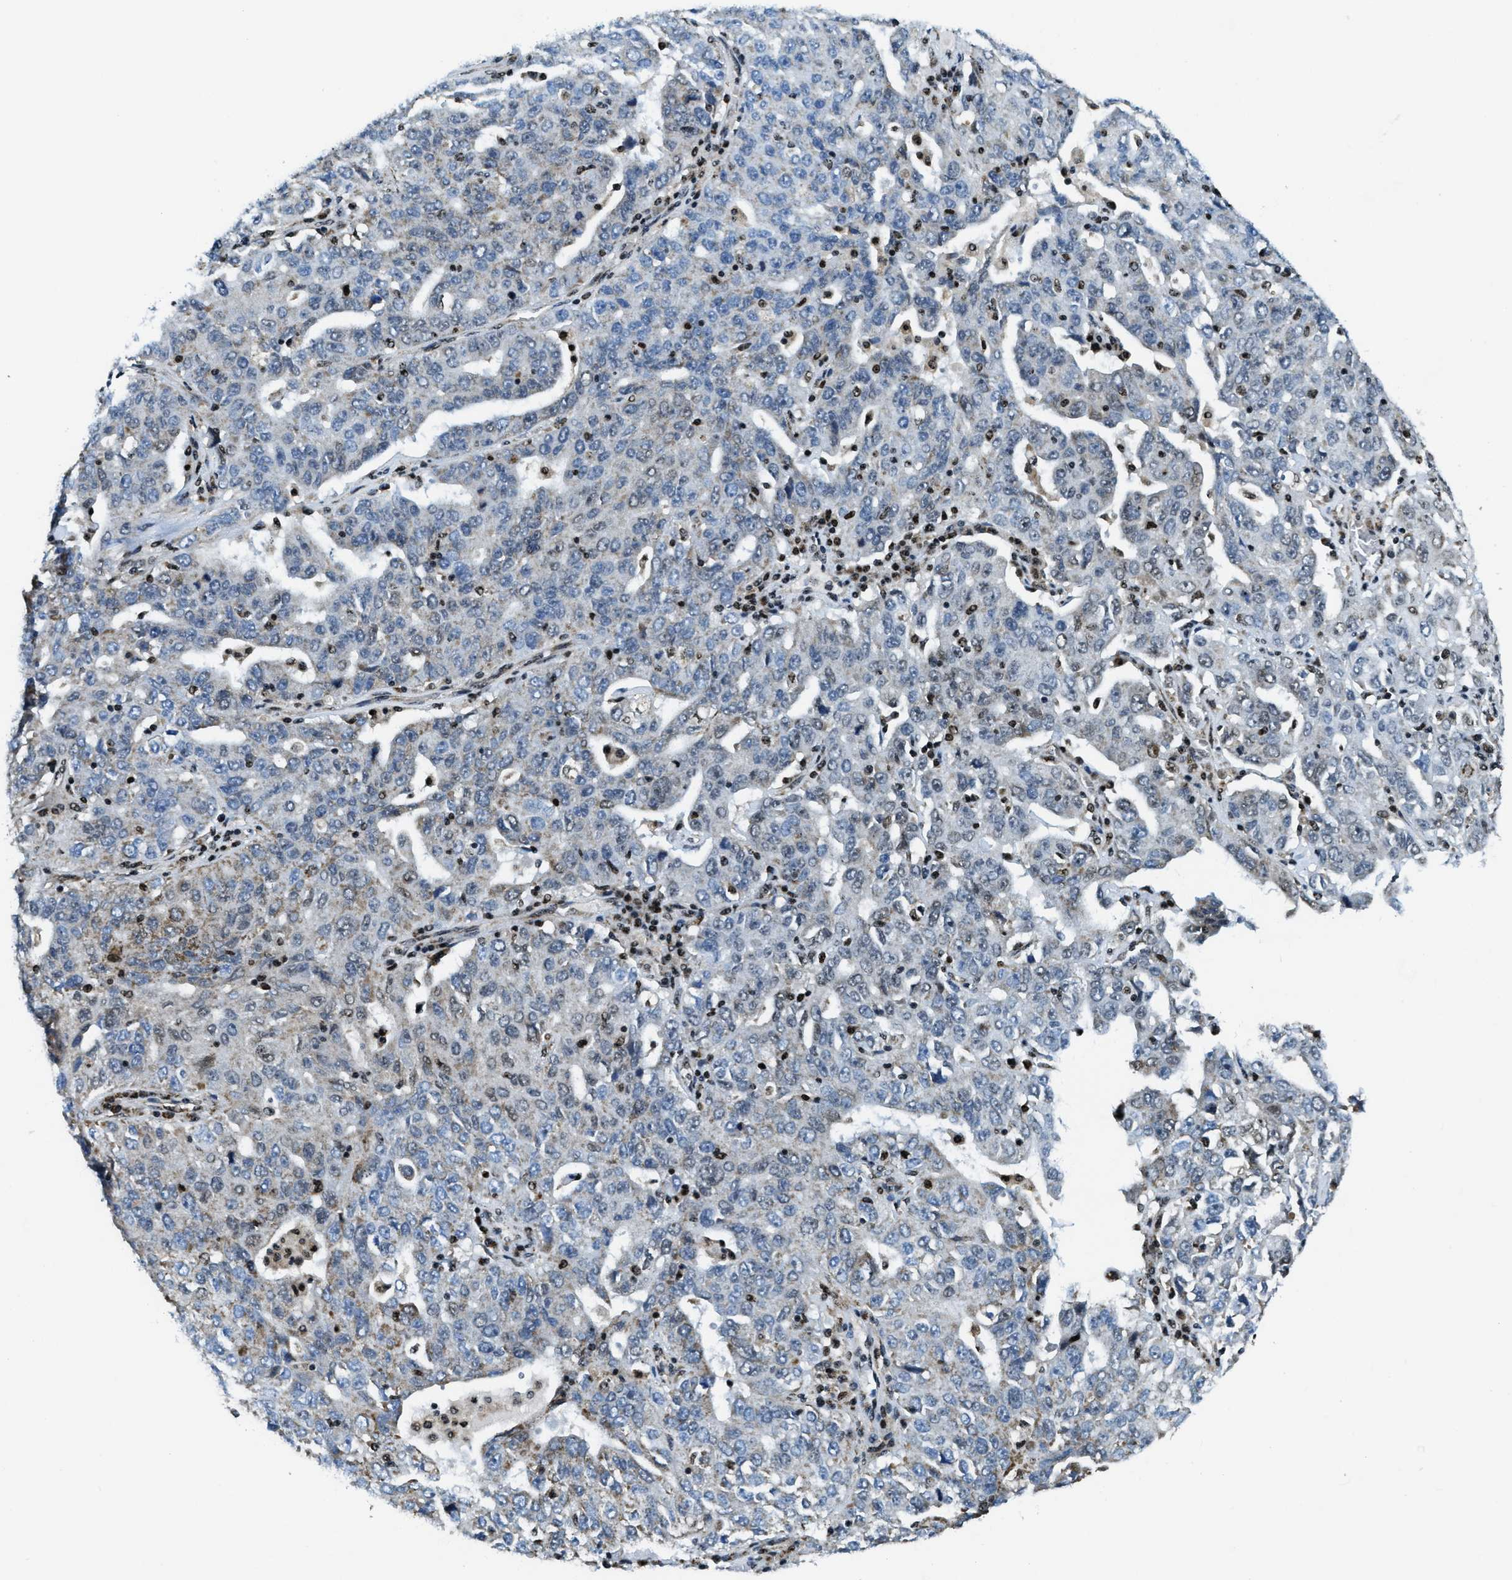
{"staining": {"intensity": "moderate", "quantity": "<25%", "location": "nuclear"}, "tissue": "ovarian cancer", "cell_type": "Tumor cells", "image_type": "cancer", "snomed": [{"axis": "morphology", "description": "Carcinoma, endometroid"}, {"axis": "topography", "description": "Ovary"}], "caption": "About <25% of tumor cells in ovarian endometroid carcinoma demonstrate moderate nuclear protein positivity as visualized by brown immunohistochemical staining.", "gene": "SP100", "patient": {"sex": "female", "age": 62}}